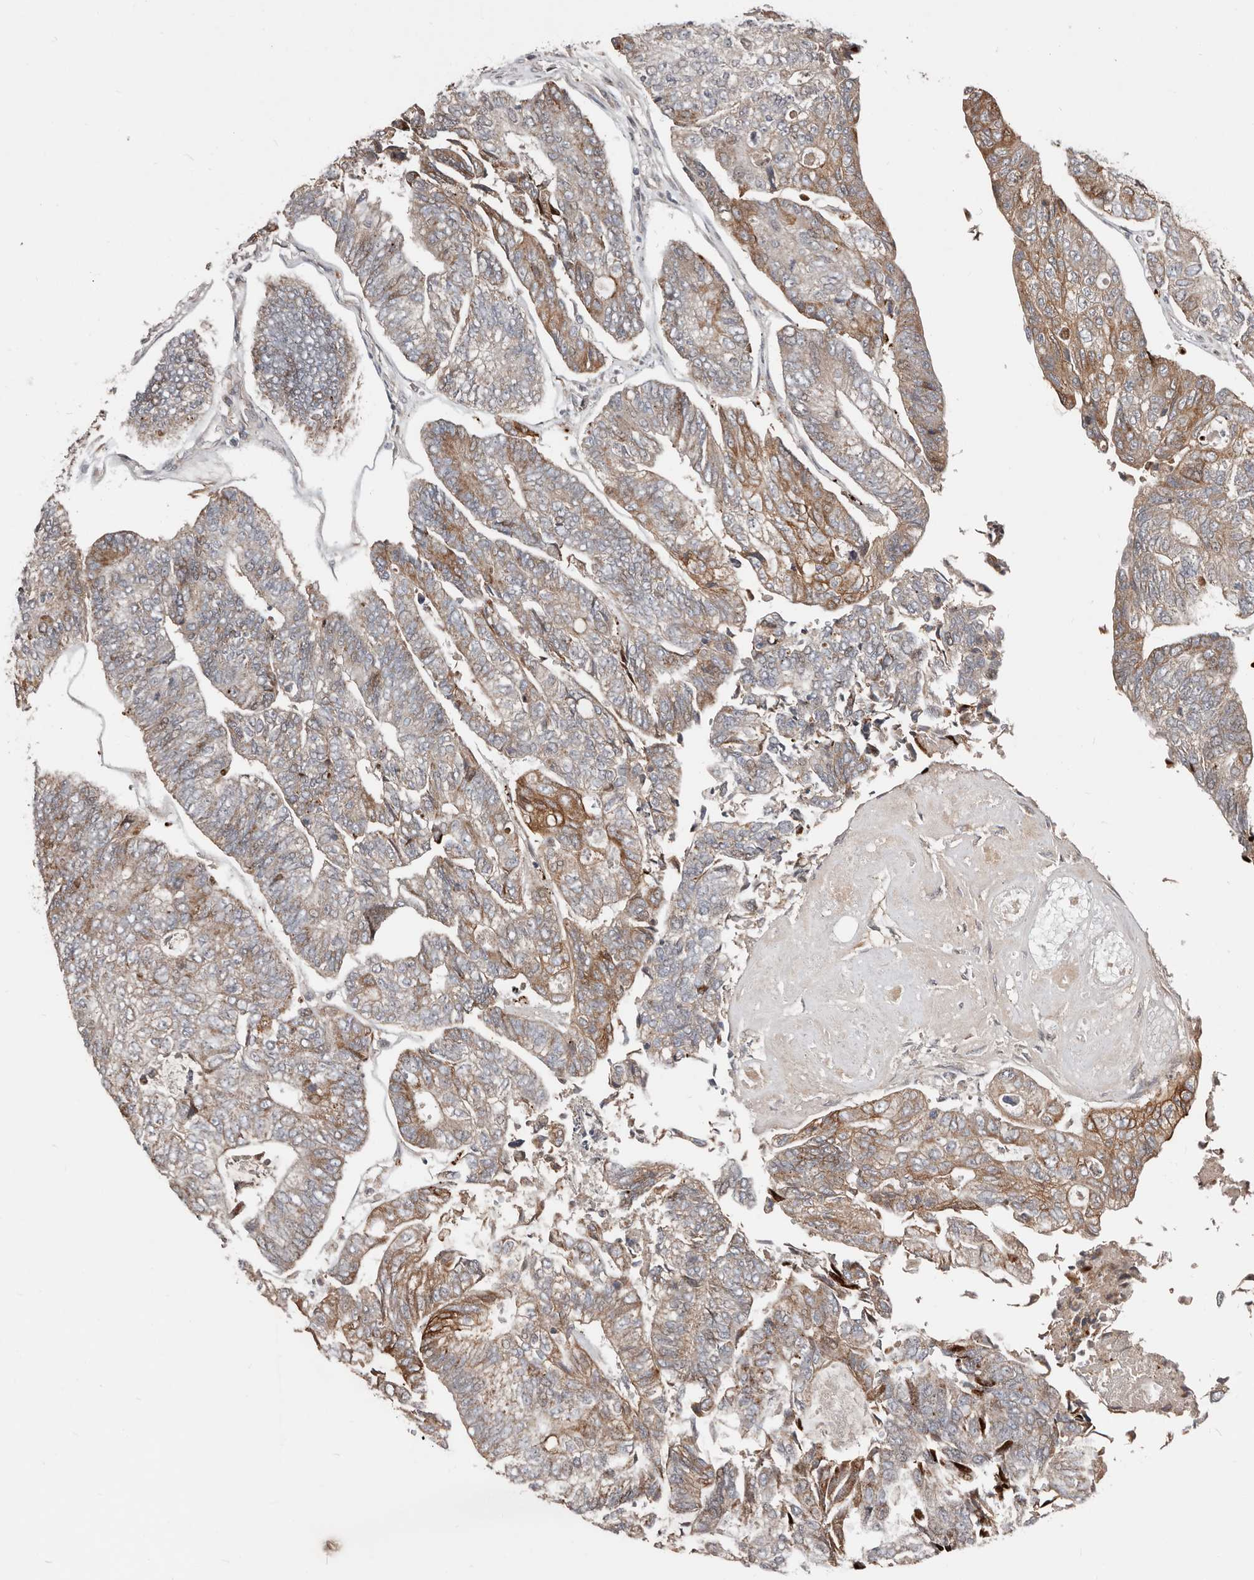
{"staining": {"intensity": "moderate", "quantity": "25%-75%", "location": "cytoplasmic/membranous"}, "tissue": "colorectal cancer", "cell_type": "Tumor cells", "image_type": "cancer", "snomed": [{"axis": "morphology", "description": "Adenocarcinoma, NOS"}, {"axis": "topography", "description": "Colon"}], "caption": "This image exhibits colorectal cancer stained with immunohistochemistry to label a protein in brown. The cytoplasmic/membranous of tumor cells show moderate positivity for the protein. Nuclei are counter-stained blue.", "gene": "SMYD4", "patient": {"sex": "female", "age": 67}}